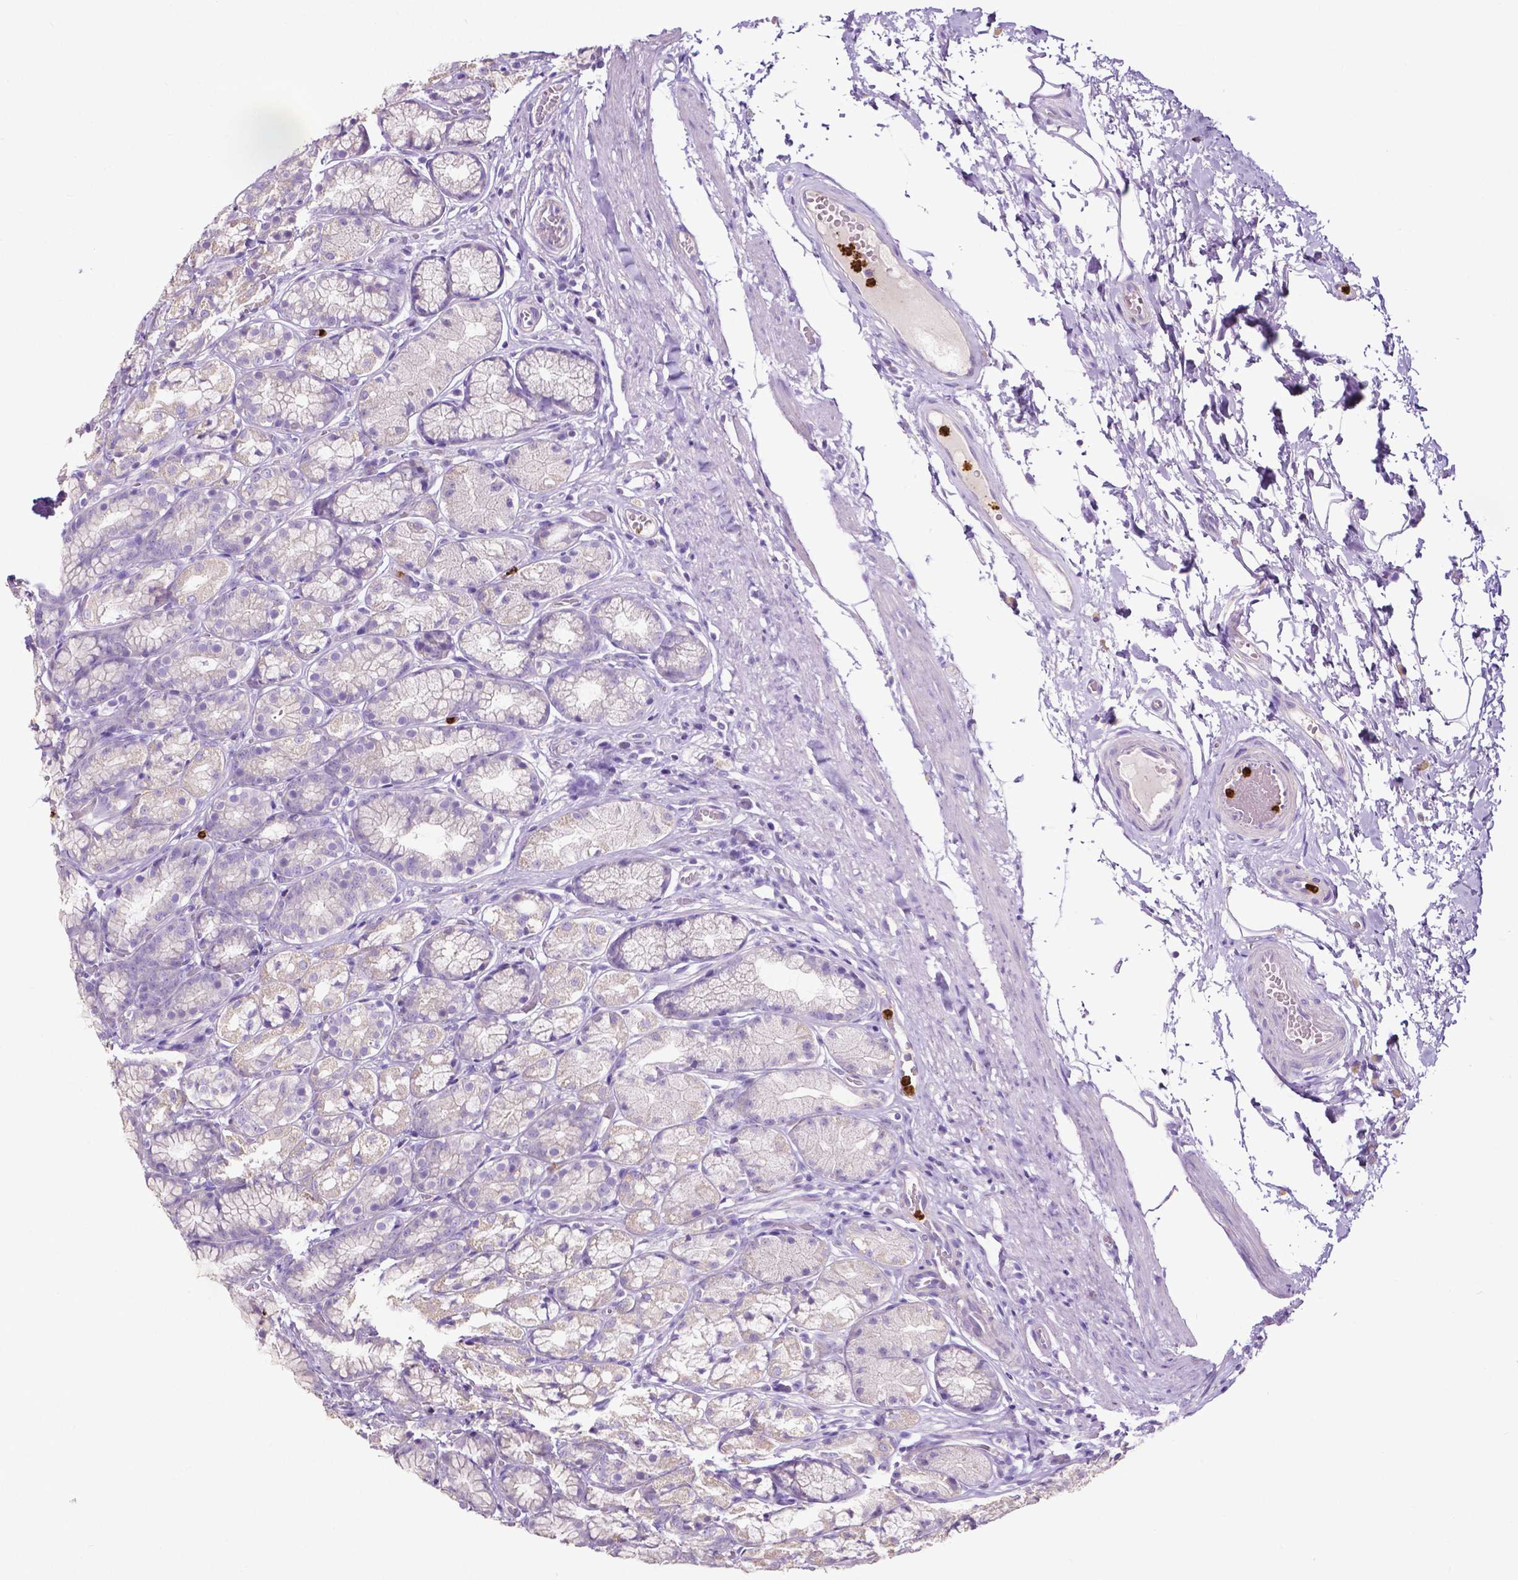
{"staining": {"intensity": "negative", "quantity": "none", "location": "none"}, "tissue": "stomach", "cell_type": "Glandular cells", "image_type": "normal", "snomed": [{"axis": "morphology", "description": "Normal tissue, NOS"}, {"axis": "topography", "description": "Stomach"}], "caption": "Image shows no significant protein positivity in glandular cells of benign stomach. (DAB (3,3'-diaminobenzidine) IHC visualized using brightfield microscopy, high magnification).", "gene": "MMP9", "patient": {"sex": "male", "age": 70}}